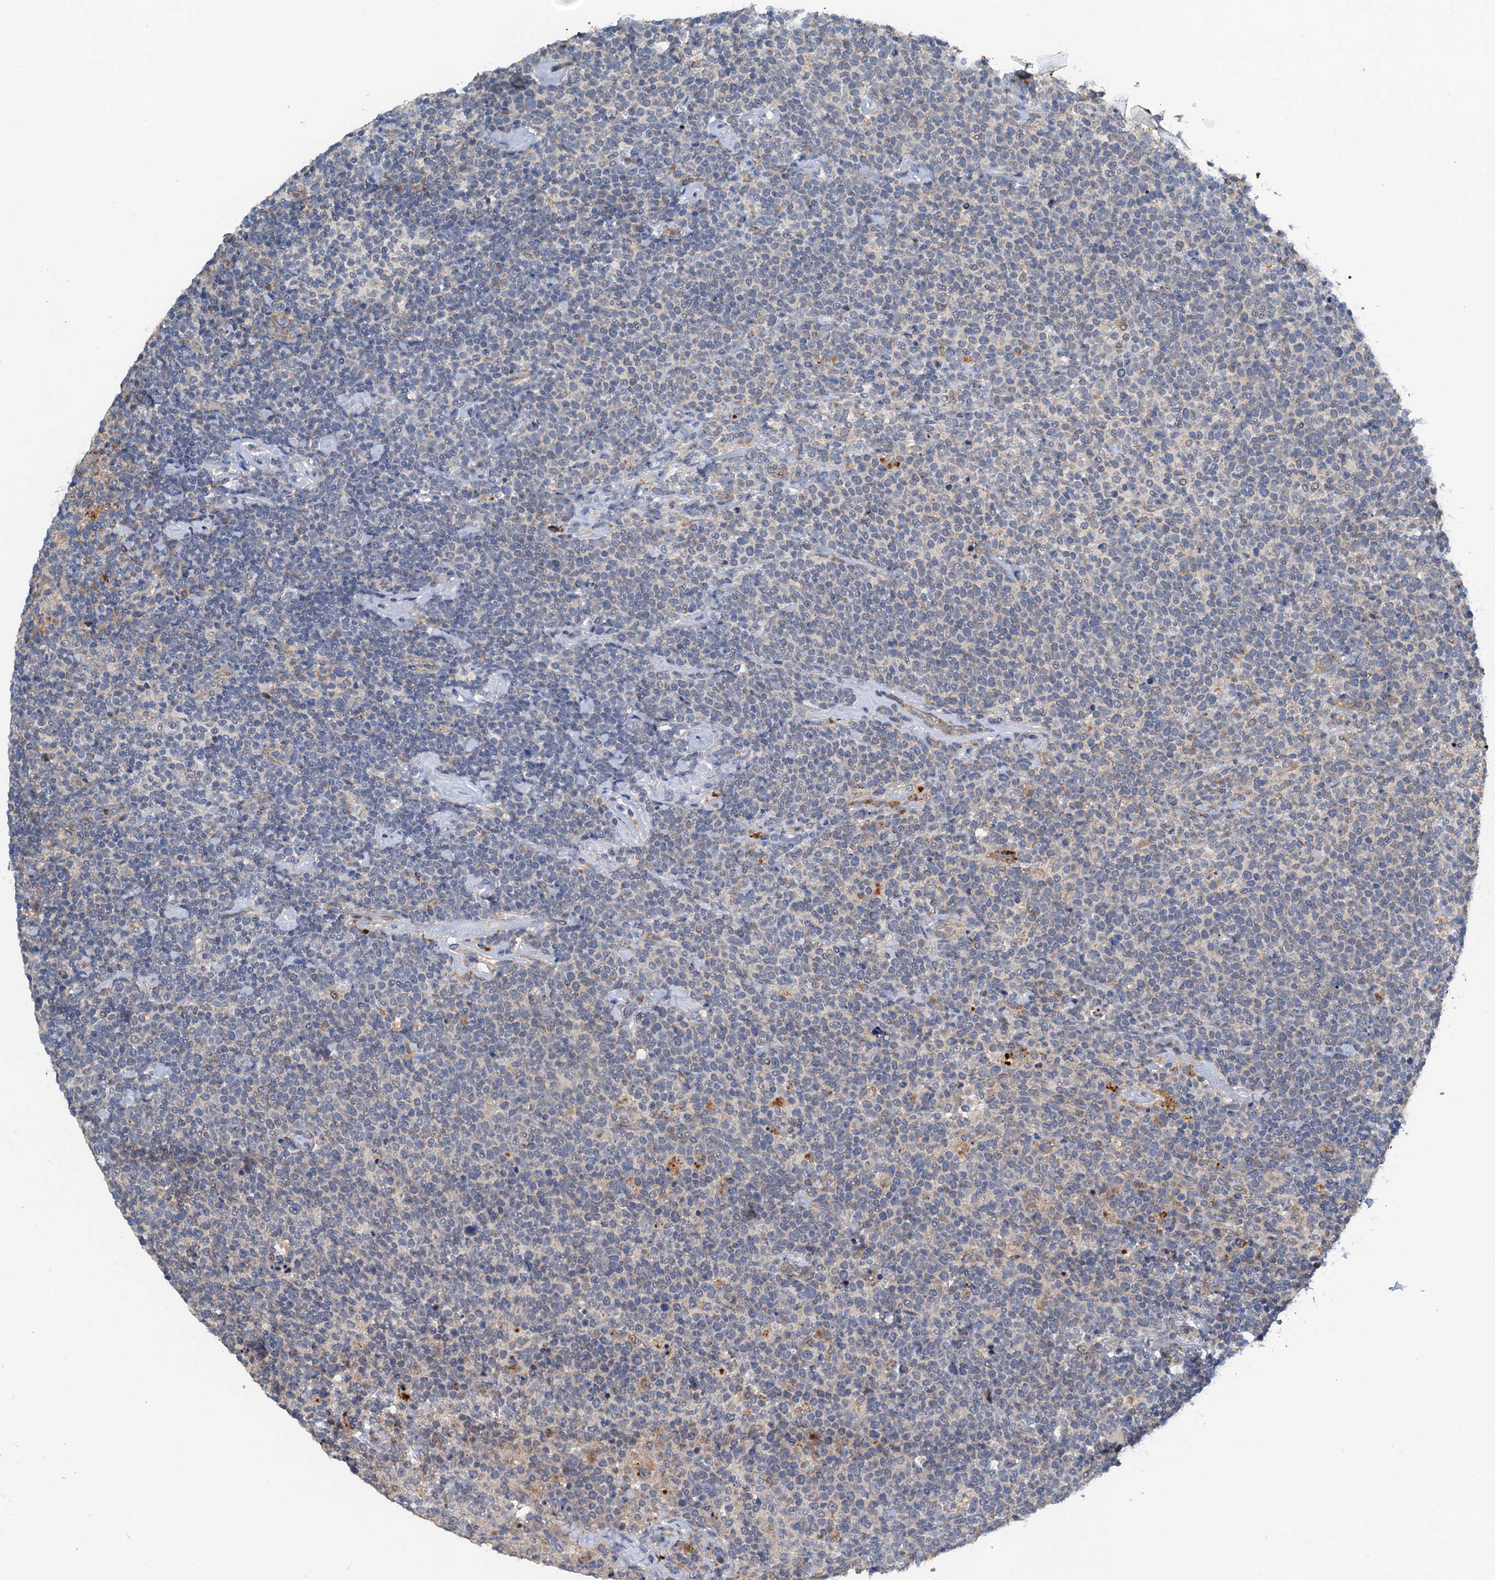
{"staining": {"intensity": "negative", "quantity": "none", "location": "none"}, "tissue": "lymphoma", "cell_type": "Tumor cells", "image_type": "cancer", "snomed": [{"axis": "morphology", "description": "Malignant lymphoma, non-Hodgkin's type, High grade"}, {"axis": "topography", "description": "Lymph node"}], "caption": "A photomicrograph of lymphoma stained for a protein demonstrates no brown staining in tumor cells. The staining was performed using DAB to visualize the protein expression in brown, while the nuclei were stained in blue with hematoxylin (Magnification: 20x).", "gene": "ZNF606", "patient": {"sex": "male", "age": 61}}